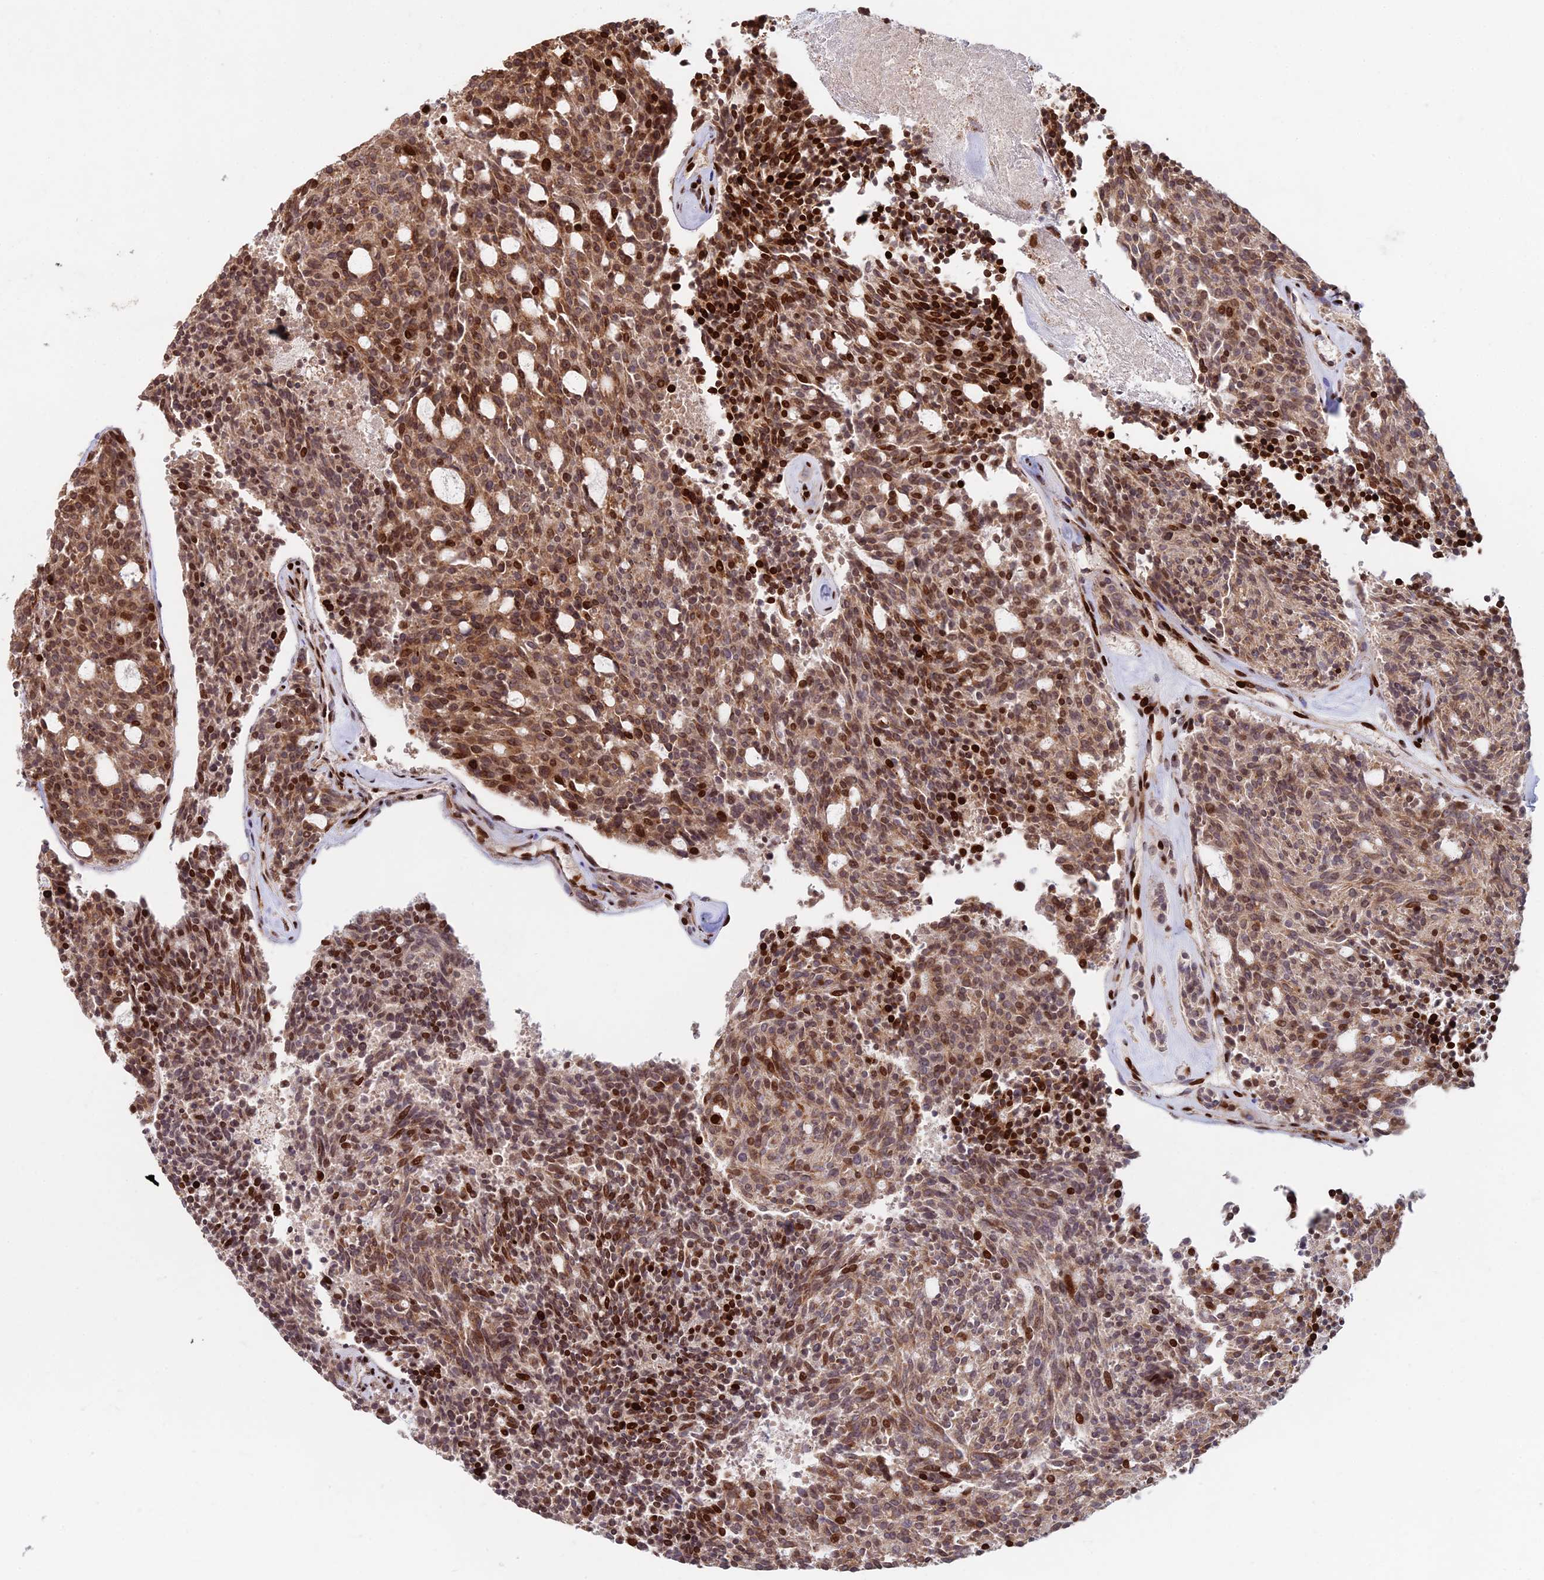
{"staining": {"intensity": "strong", "quantity": ">75%", "location": "cytoplasmic/membranous,nuclear"}, "tissue": "carcinoid", "cell_type": "Tumor cells", "image_type": "cancer", "snomed": [{"axis": "morphology", "description": "Carcinoid, malignant, NOS"}, {"axis": "topography", "description": "Pancreas"}], "caption": "The immunohistochemical stain highlights strong cytoplasmic/membranous and nuclear expression in tumor cells of carcinoid tissue.", "gene": "RBMS2", "patient": {"sex": "female", "age": 54}}